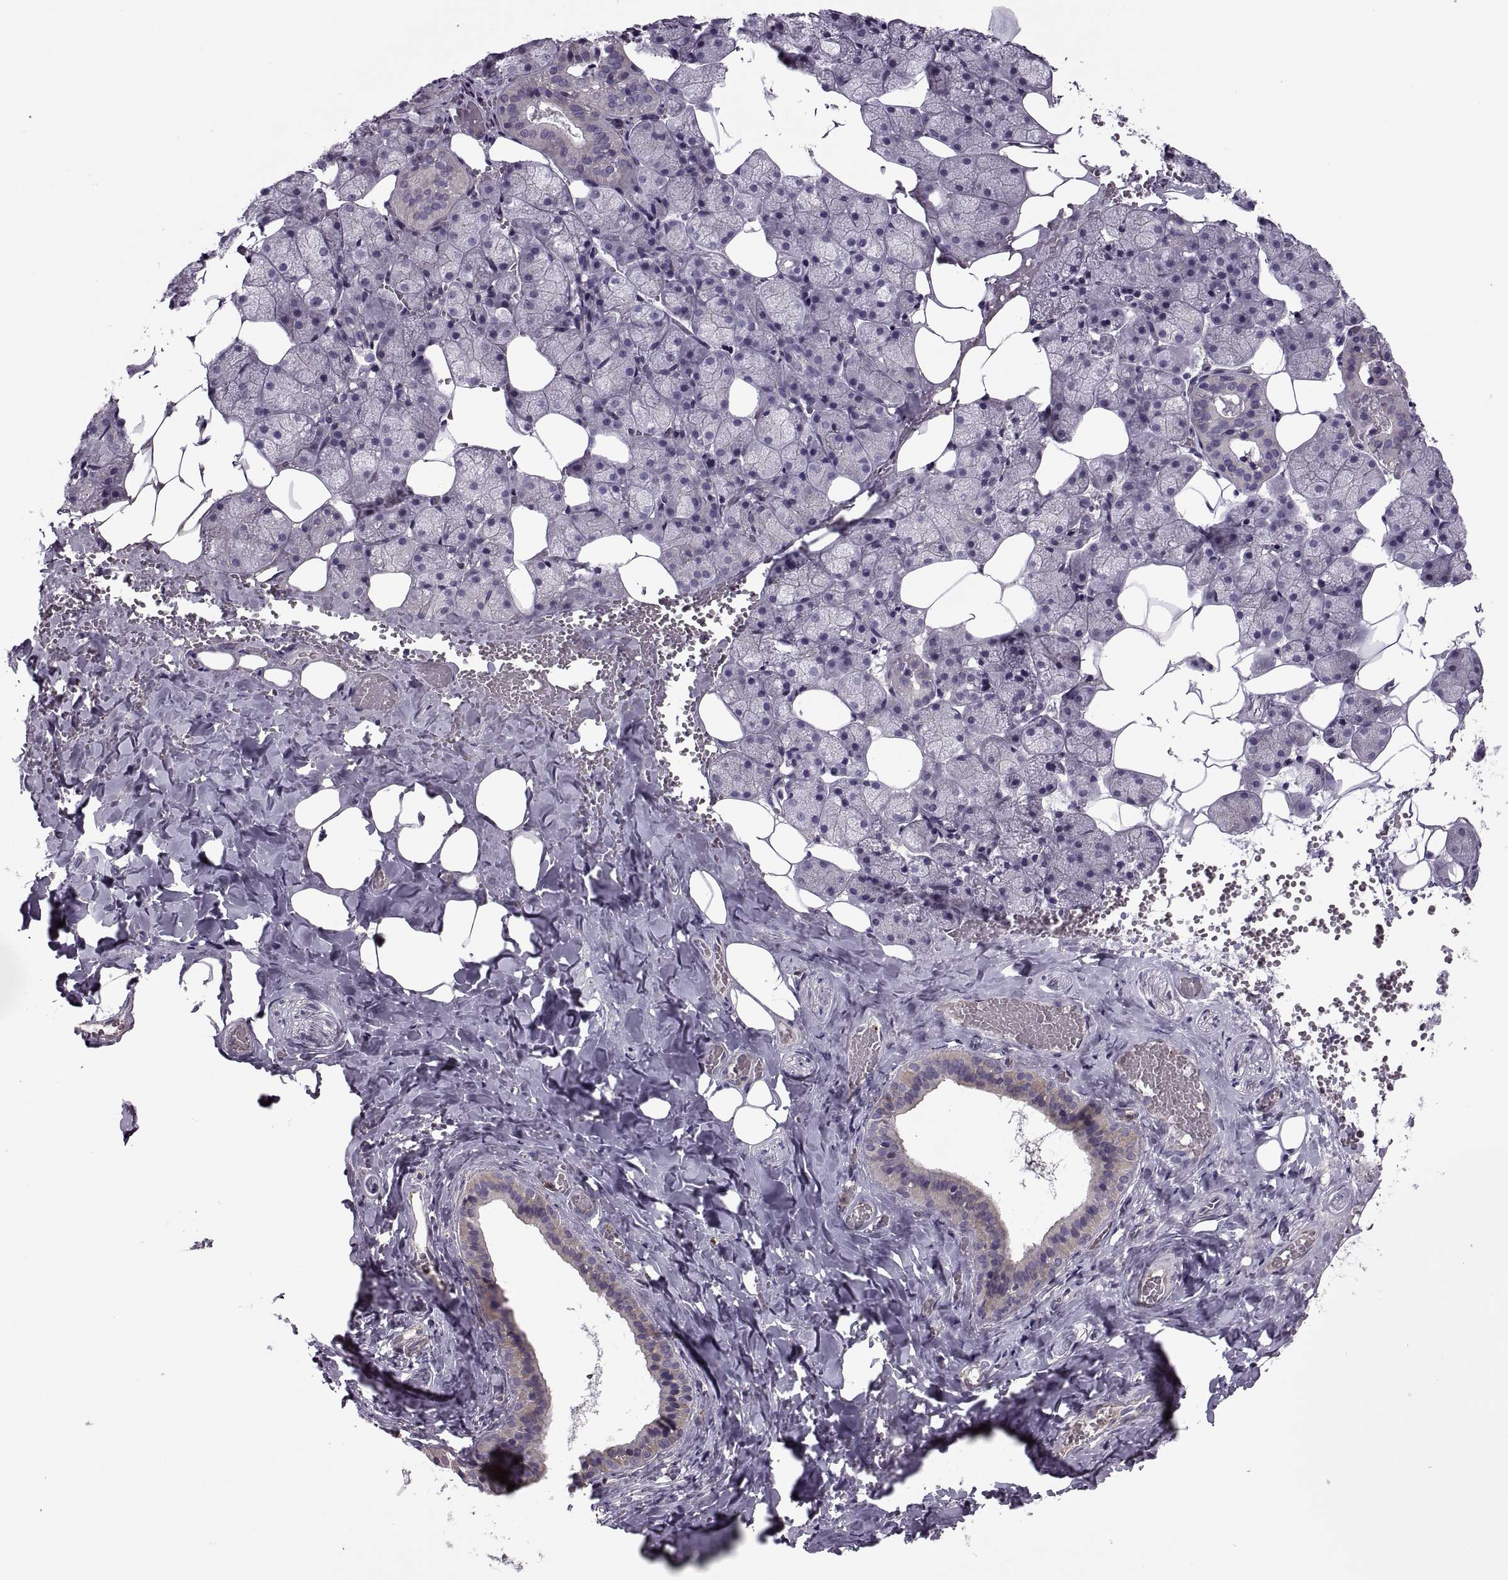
{"staining": {"intensity": "negative", "quantity": "none", "location": "none"}, "tissue": "salivary gland", "cell_type": "Glandular cells", "image_type": "normal", "snomed": [{"axis": "morphology", "description": "Normal tissue, NOS"}, {"axis": "topography", "description": "Salivary gland"}], "caption": "DAB (3,3'-diaminobenzidine) immunohistochemical staining of unremarkable salivary gland shows no significant positivity in glandular cells. Nuclei are stained in blue.", "gene": "SLC2A14", "patient": {"sex": "male", "age": 38}}